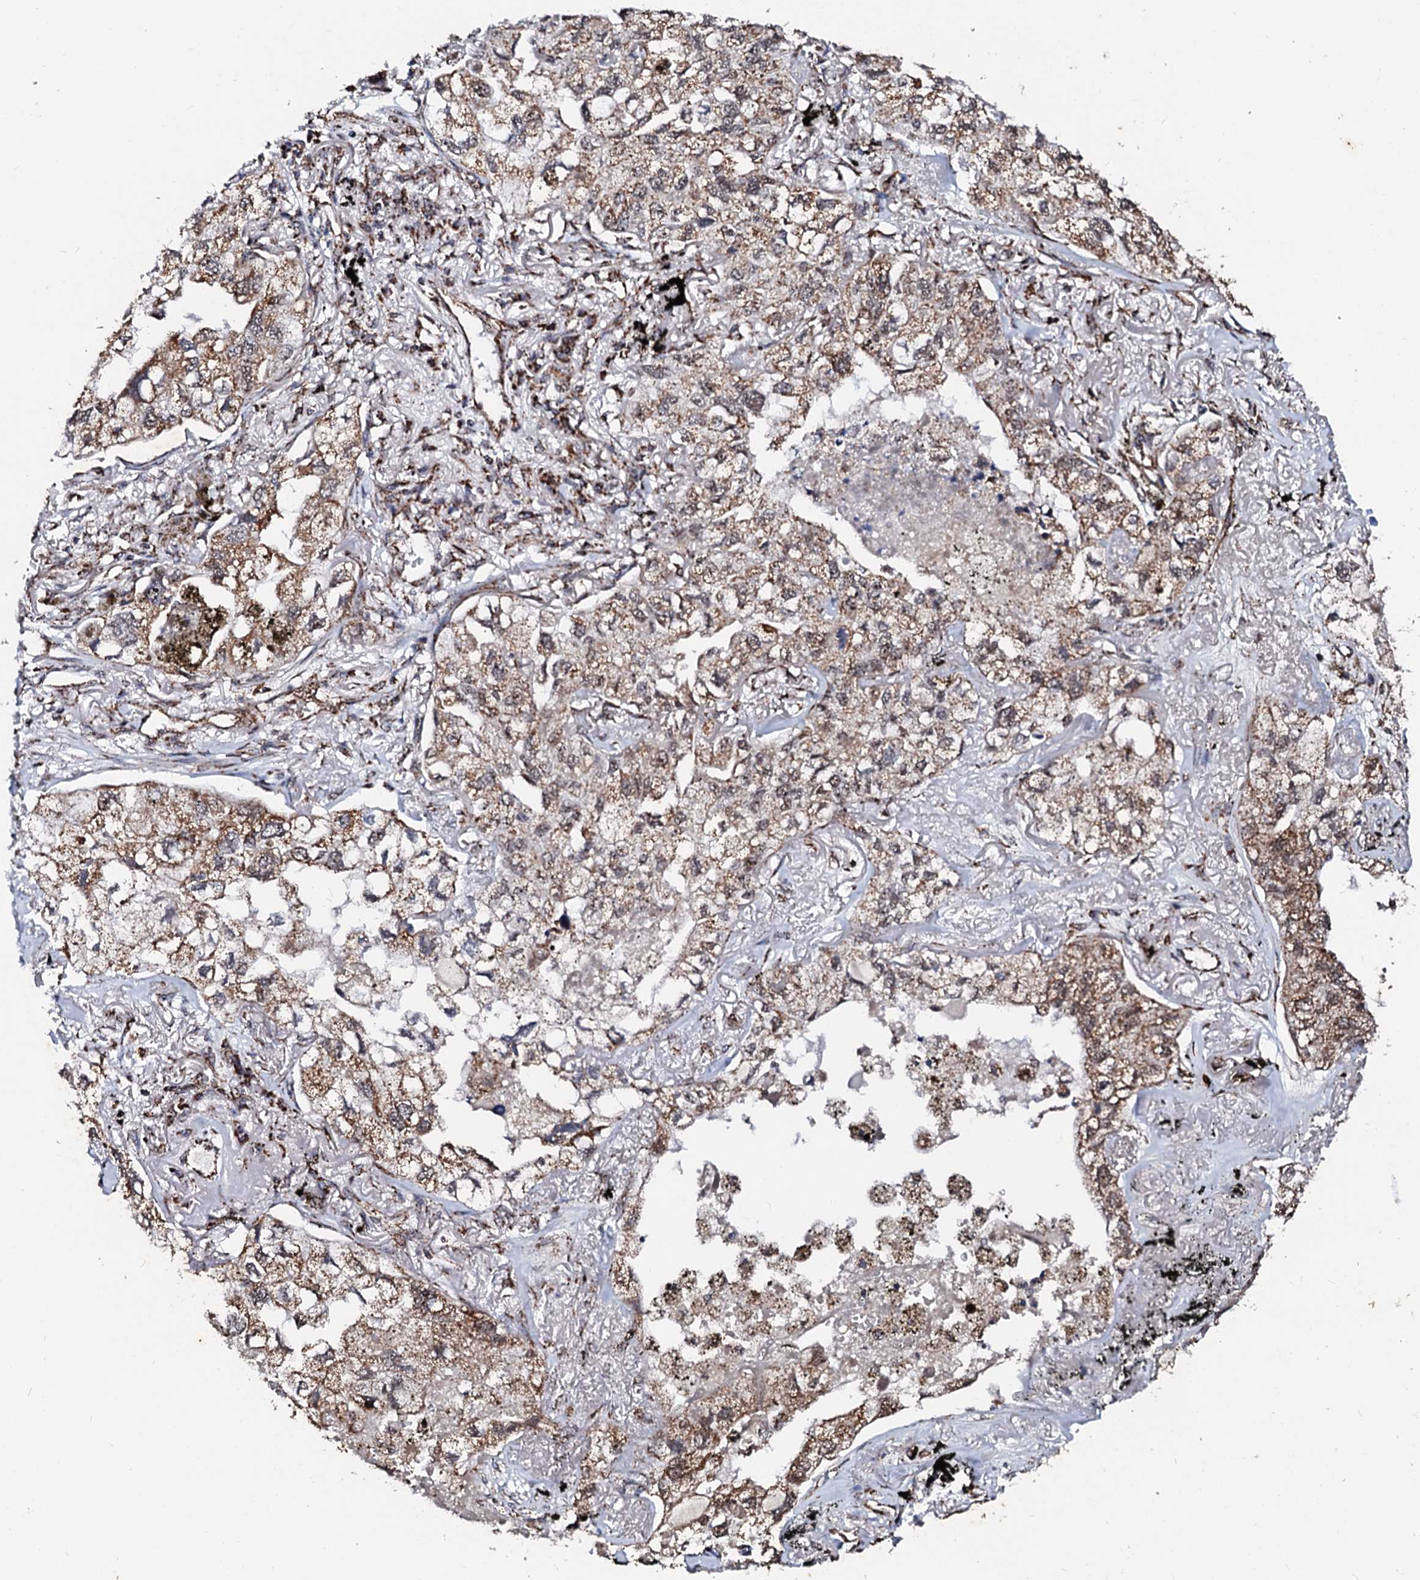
{"staining": {"intensity": "moderate", "quantity": ">75%", "location": "cytoplasmic/membranous"}, "tissue": "lung cancer", "cell_type": "Tumor cells", "image_type": "cancer", "snomed": [{"axis": "morphology", "description": "Adenocarcinoma, NOS"}, {"axis": "topography", "description": "Lung"}], "caption": "Lung adenocarcinoma stained for a protein exhibits moderate cytoplasmic/membranous positivity in tumor cells.", "gene": "SECISBP2L", "patient": {"sex": "male", "age": 65}}